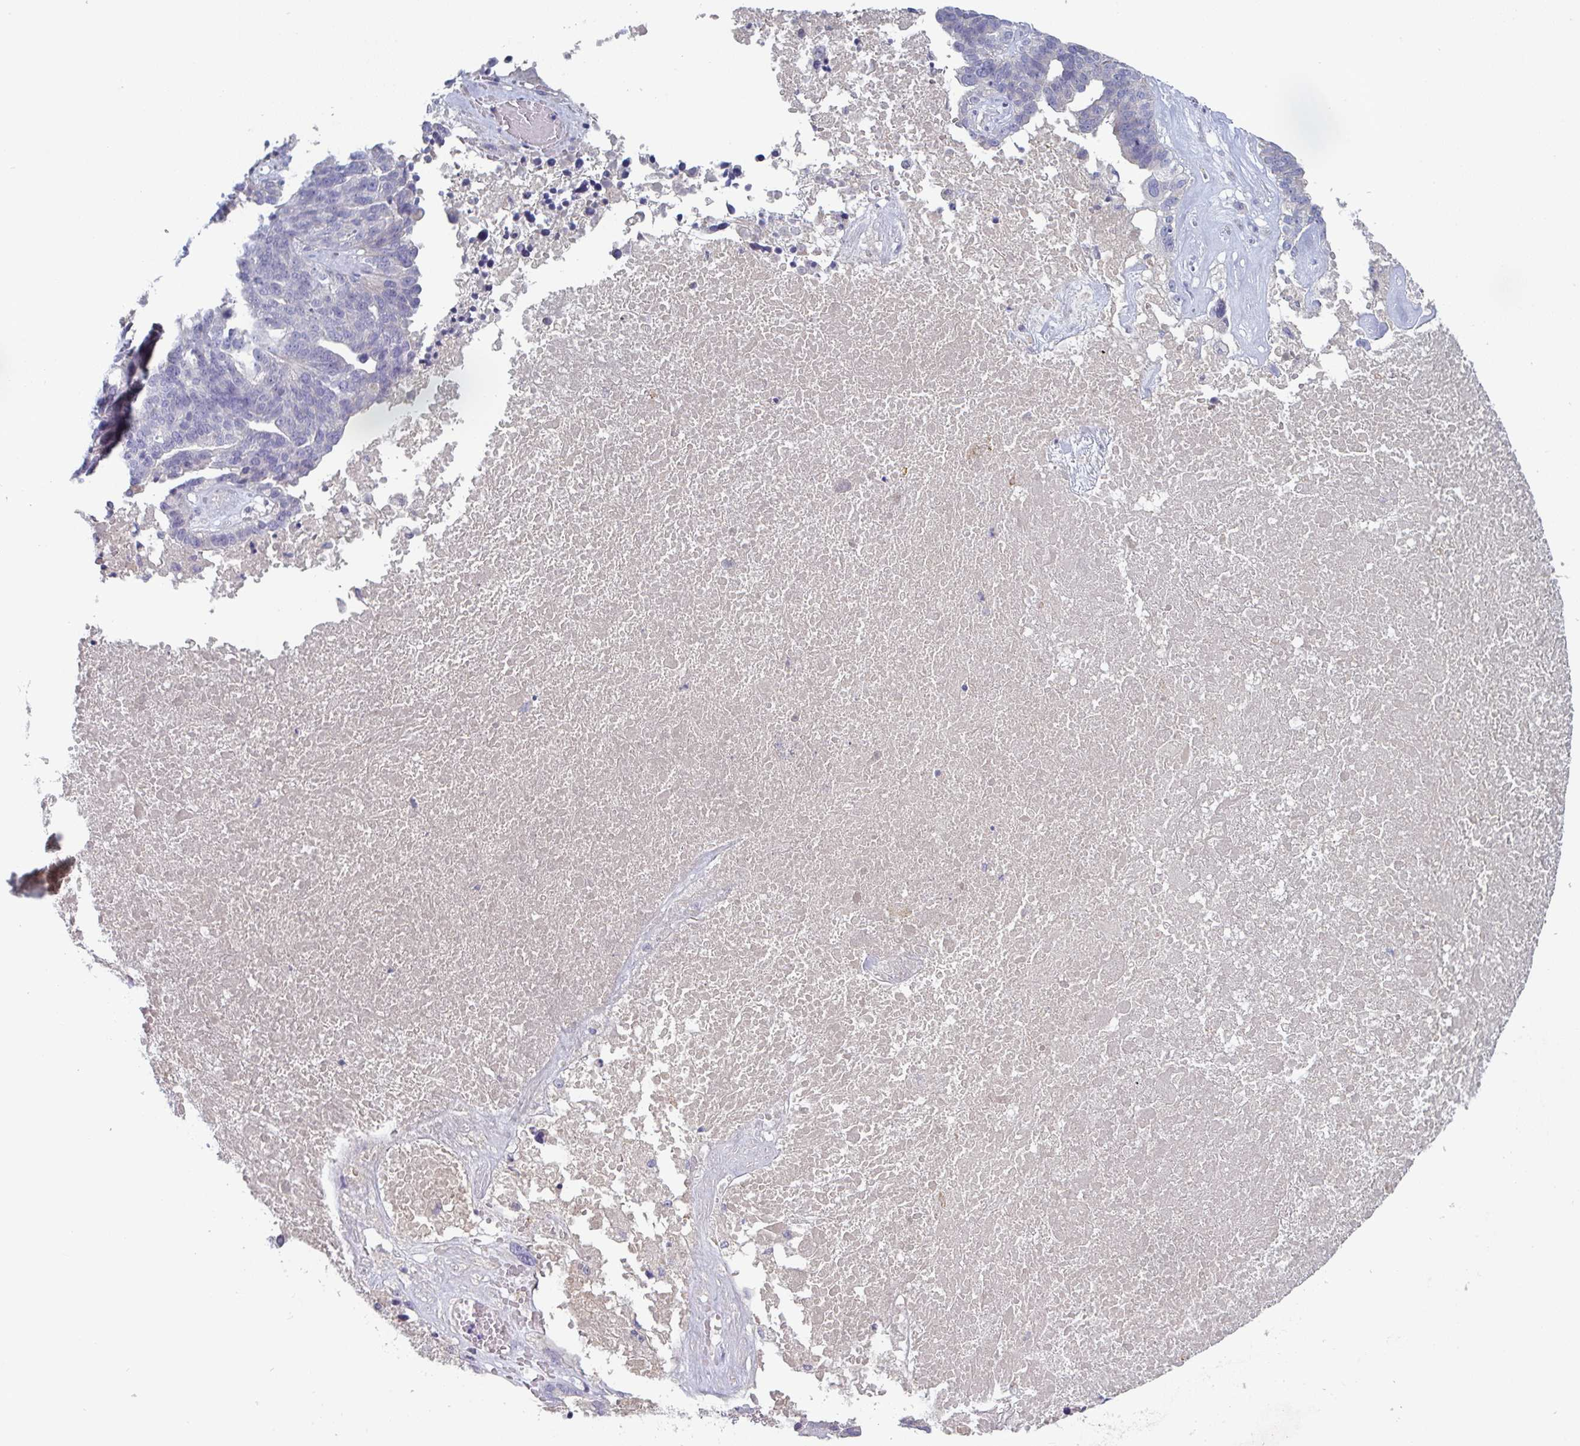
{"staining": {"intensity": "negative", "quantity": "none", "location": "none"}, "tissue": "ovarian cancer", "cell_type": "Tumor cells", "image_type": "cancer", "snomed": [{"axis": "morphology", "description": "Cystadenocarcinoma, serous, NOS"}, {"axis": "topography", "description": "Ovary"}], "caption": "This is an immunohistochemistry (IHC) image of human ovarian cancer (serous cystadenocarcinoma). There is no expression in tumor cells.", "gene": "HGFAC", "patient": {"sex": "female", "age": 59}}